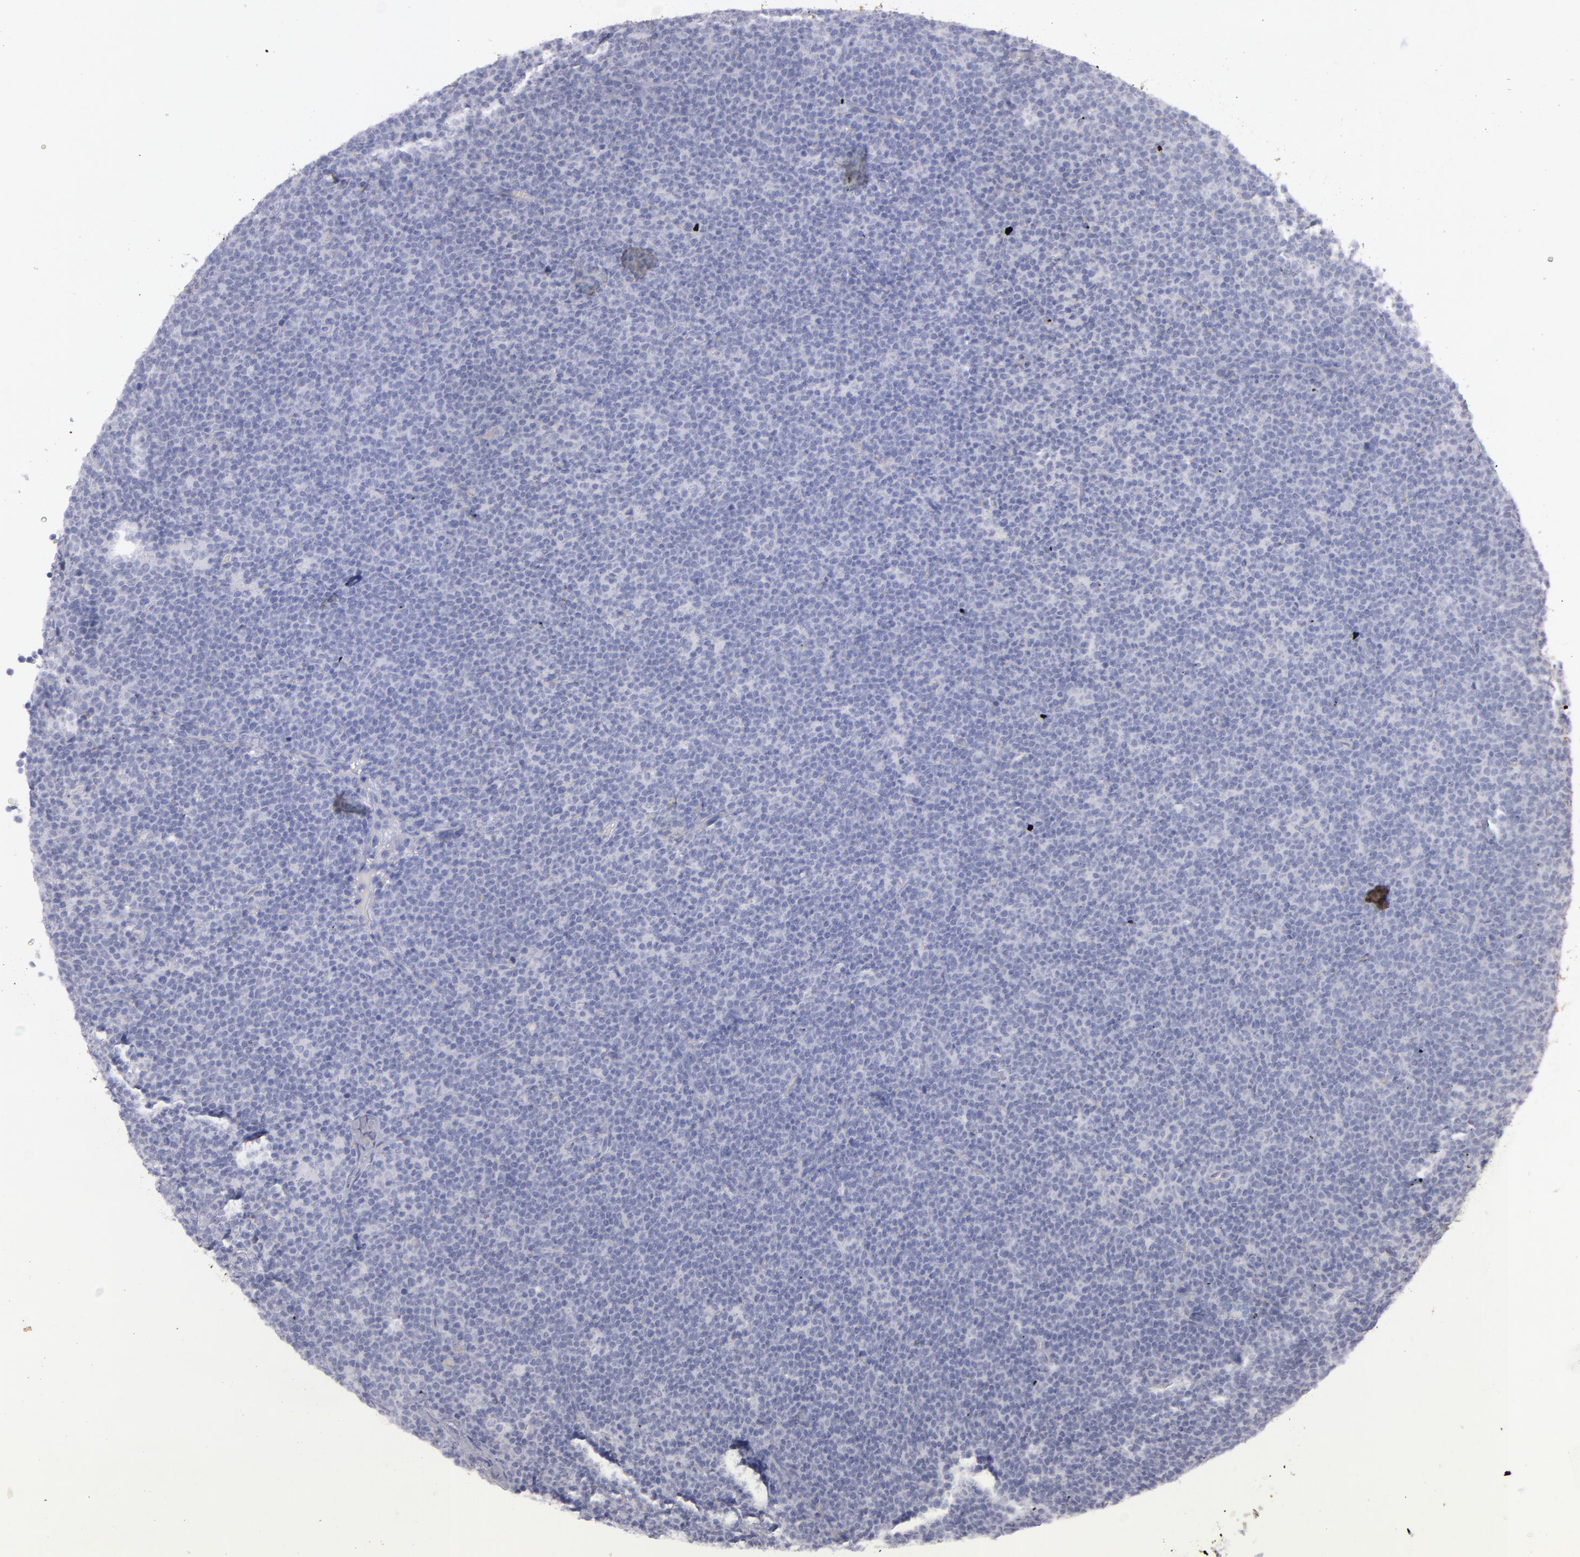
{"staining": {"intensity": "negative", "quantity": "none", "location": "none"}, "tissue": "lymphoma", "cell_type": "Tumor cells", "image_type": "cancer", "snomed": [{"axis": "morphology", "description": "Malignant lymphoma, non-Hodgkin's type, High grade"}, {"axis": "topography", "description": "Lymph node"}], "caption": "Tumor cells show no significant positivity in malignant lymphoma, non-Hodgkin's type (high-grade).", "gene": "ITGB4", "patient": {"sex": "female", "age": 58}}